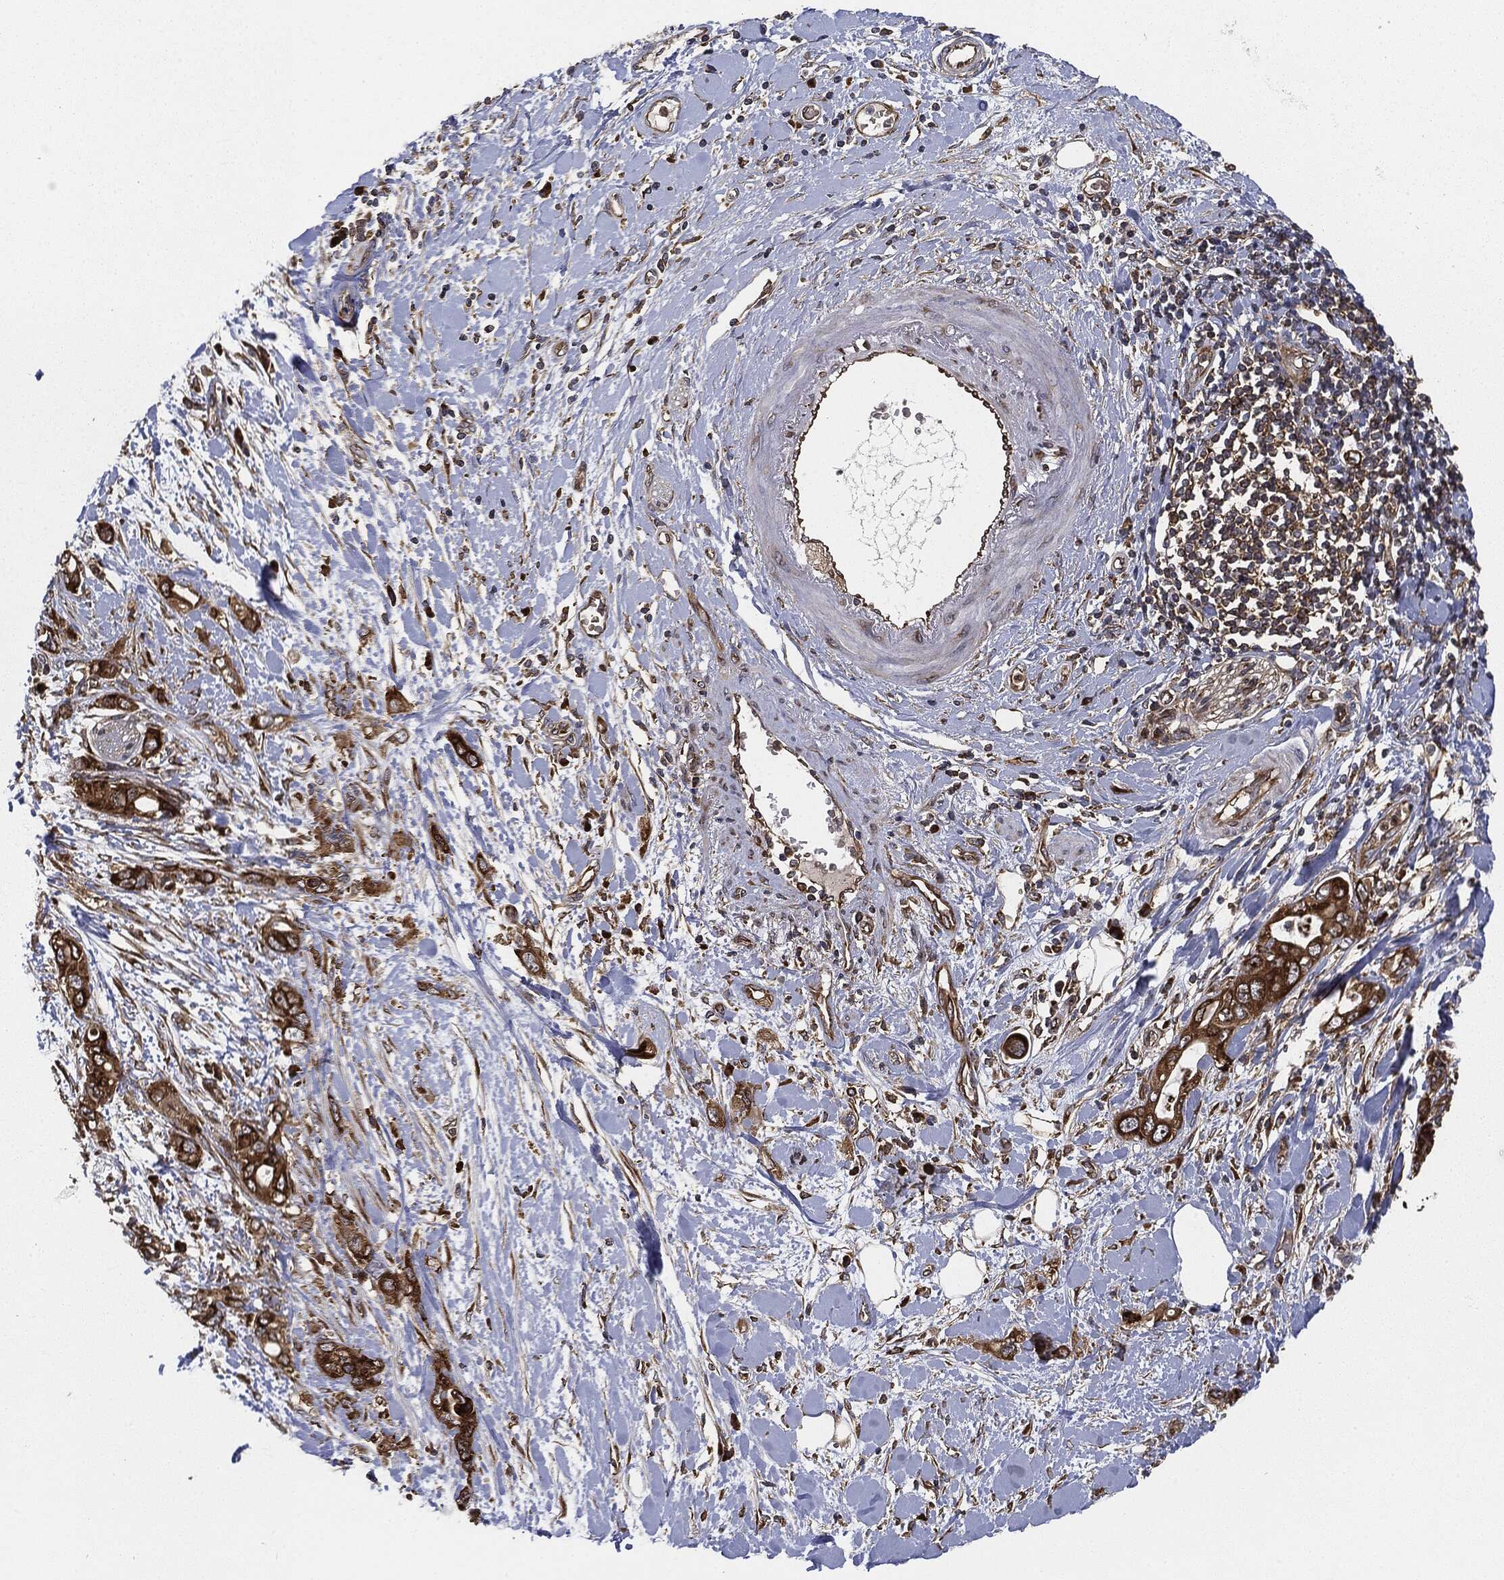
{"staining": {"intensity": "strong", "quantity": ">75%", "location": "cytoplasmic/membranous"}, "tissue": "pancreatic cancer", "cell_type": "Tumor cells", "image_type": "cancer", "snomed": [{"axis": "morphology", "description": "Adenocarcinoma, NOS"}, {"axis": "topography", "description": "Pancreas"}], "caption": "An IHC image of tumor tissue is shown. Protein staining in brown labels strong cytoplasmic/membranous positivity in pancreatic adenocarcinoma within tumor cells.", "gene": "EIF2AK2", "patient": {"sex": "female", "age": 56}}